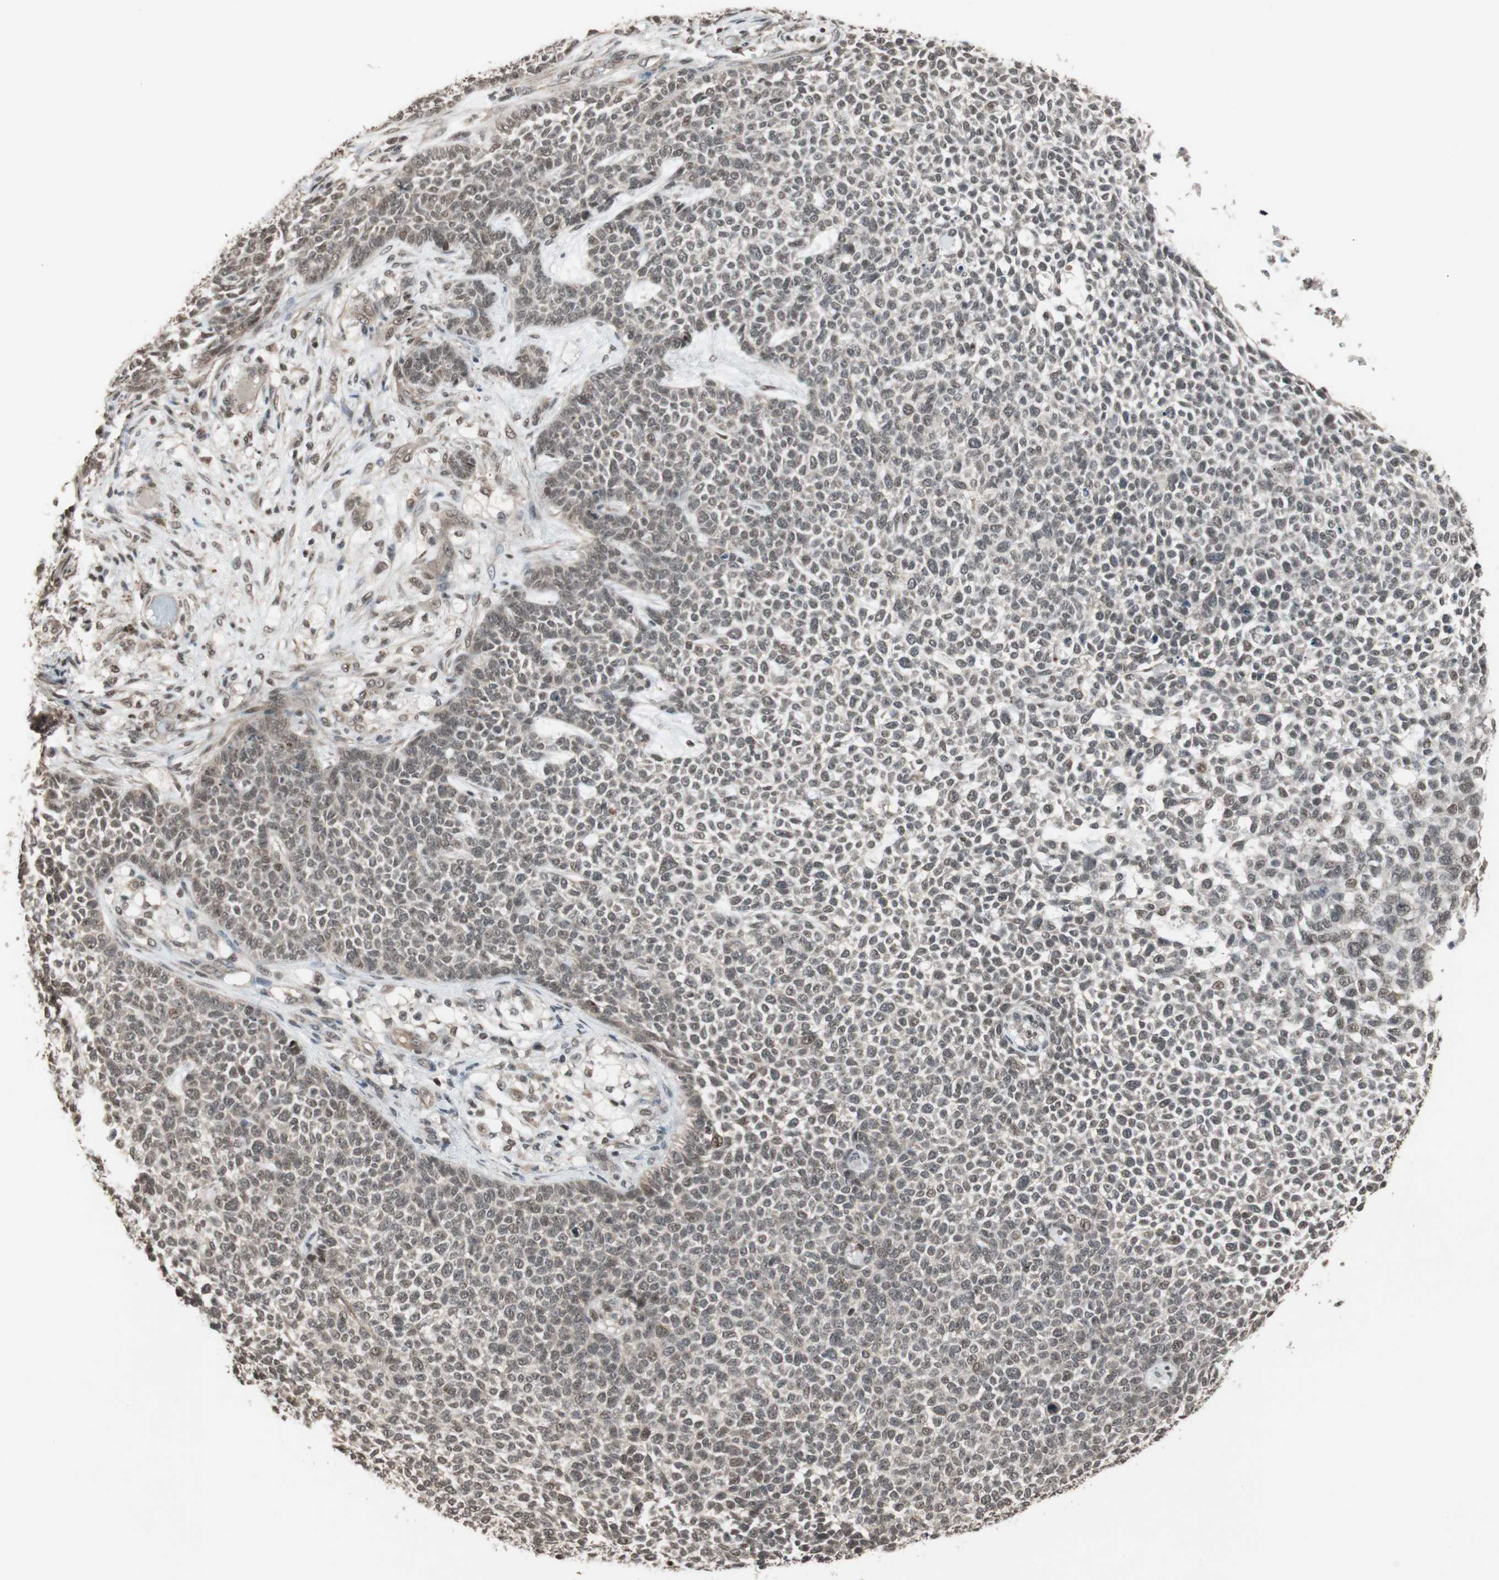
{"staining": {"intensity": "weak", "quantity": "25%-75%", "location": "nuclear"}, "tissue": "skin cancer", "cell_type": "Tumor cells", "image_type": "cancer", "snomed": [{"axis": "morphology", "description": "Basal cell carcinoma"}, {"axis": "topography", "description": "Skin"}], "caption": "Brown immunohistochemical staining in human skin cancer (basal cell carcinoma) shows weak nuclear expression in approximately 25%-75% of tumor cells. The protein of interest is shown in brown color, while the nuclei are stained blue.", "gene": "DRAP1", "patient": {"sex": "female", "age": 84}}